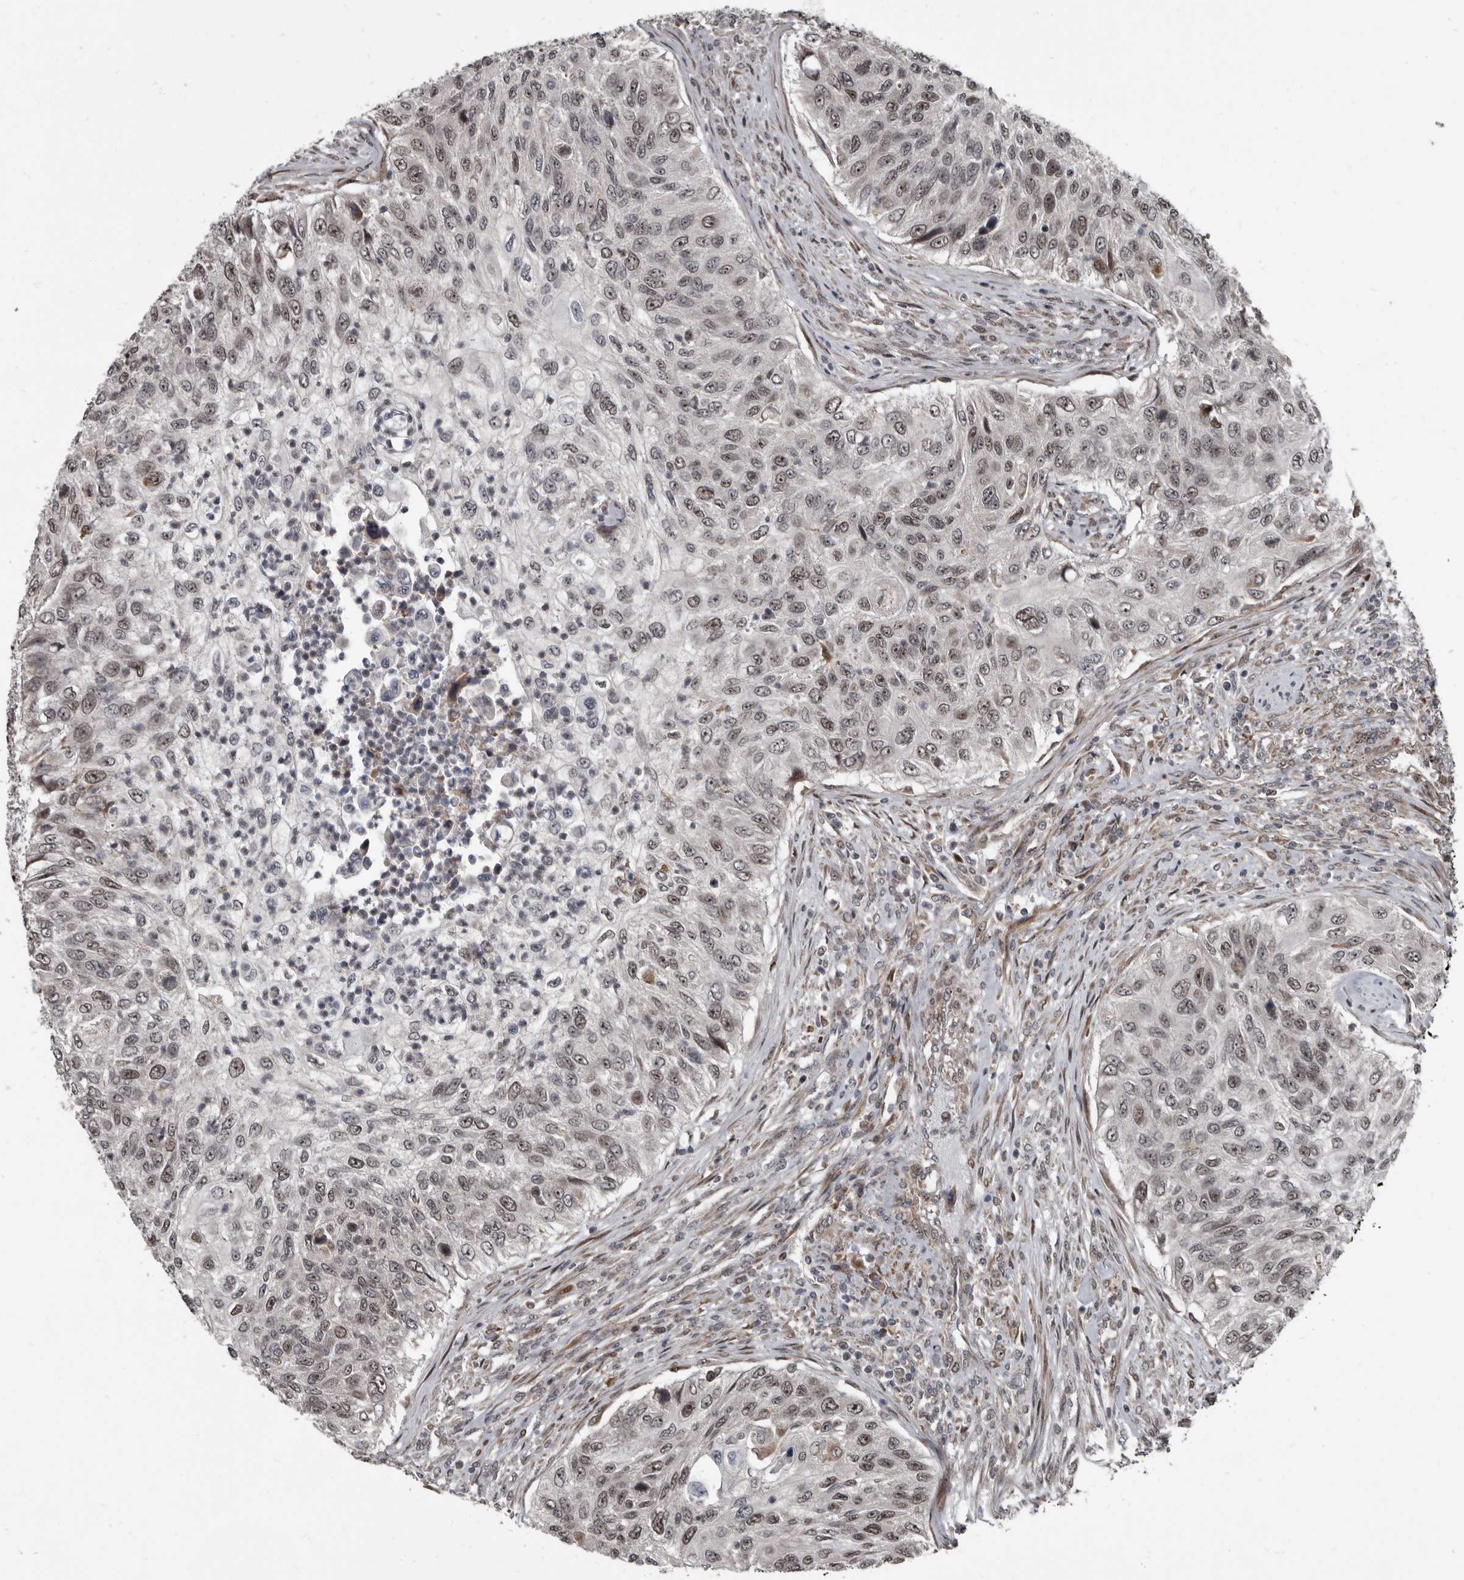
{"staining": {"intensity": "weak", "quantity": "25%-75%", "location": "nuclear"}, "tissue": "urothelial cancer", "cell_type": "Tumor cells", "image_type": "cancer", "snomed": [{"axis": "morphology", "description": "Urothelial carcinoma, High grade"}, {"axis": "topography", "description": "Urinary bladder"}], "caption": "Immunohistochemical staining of human high-grade urothelial carcinoma exhibits weak nuclear protein staining in about 25%-75% of tumor cells.", "gene": "CHD1L", "patient": {"sex": "female", "age": 60}}